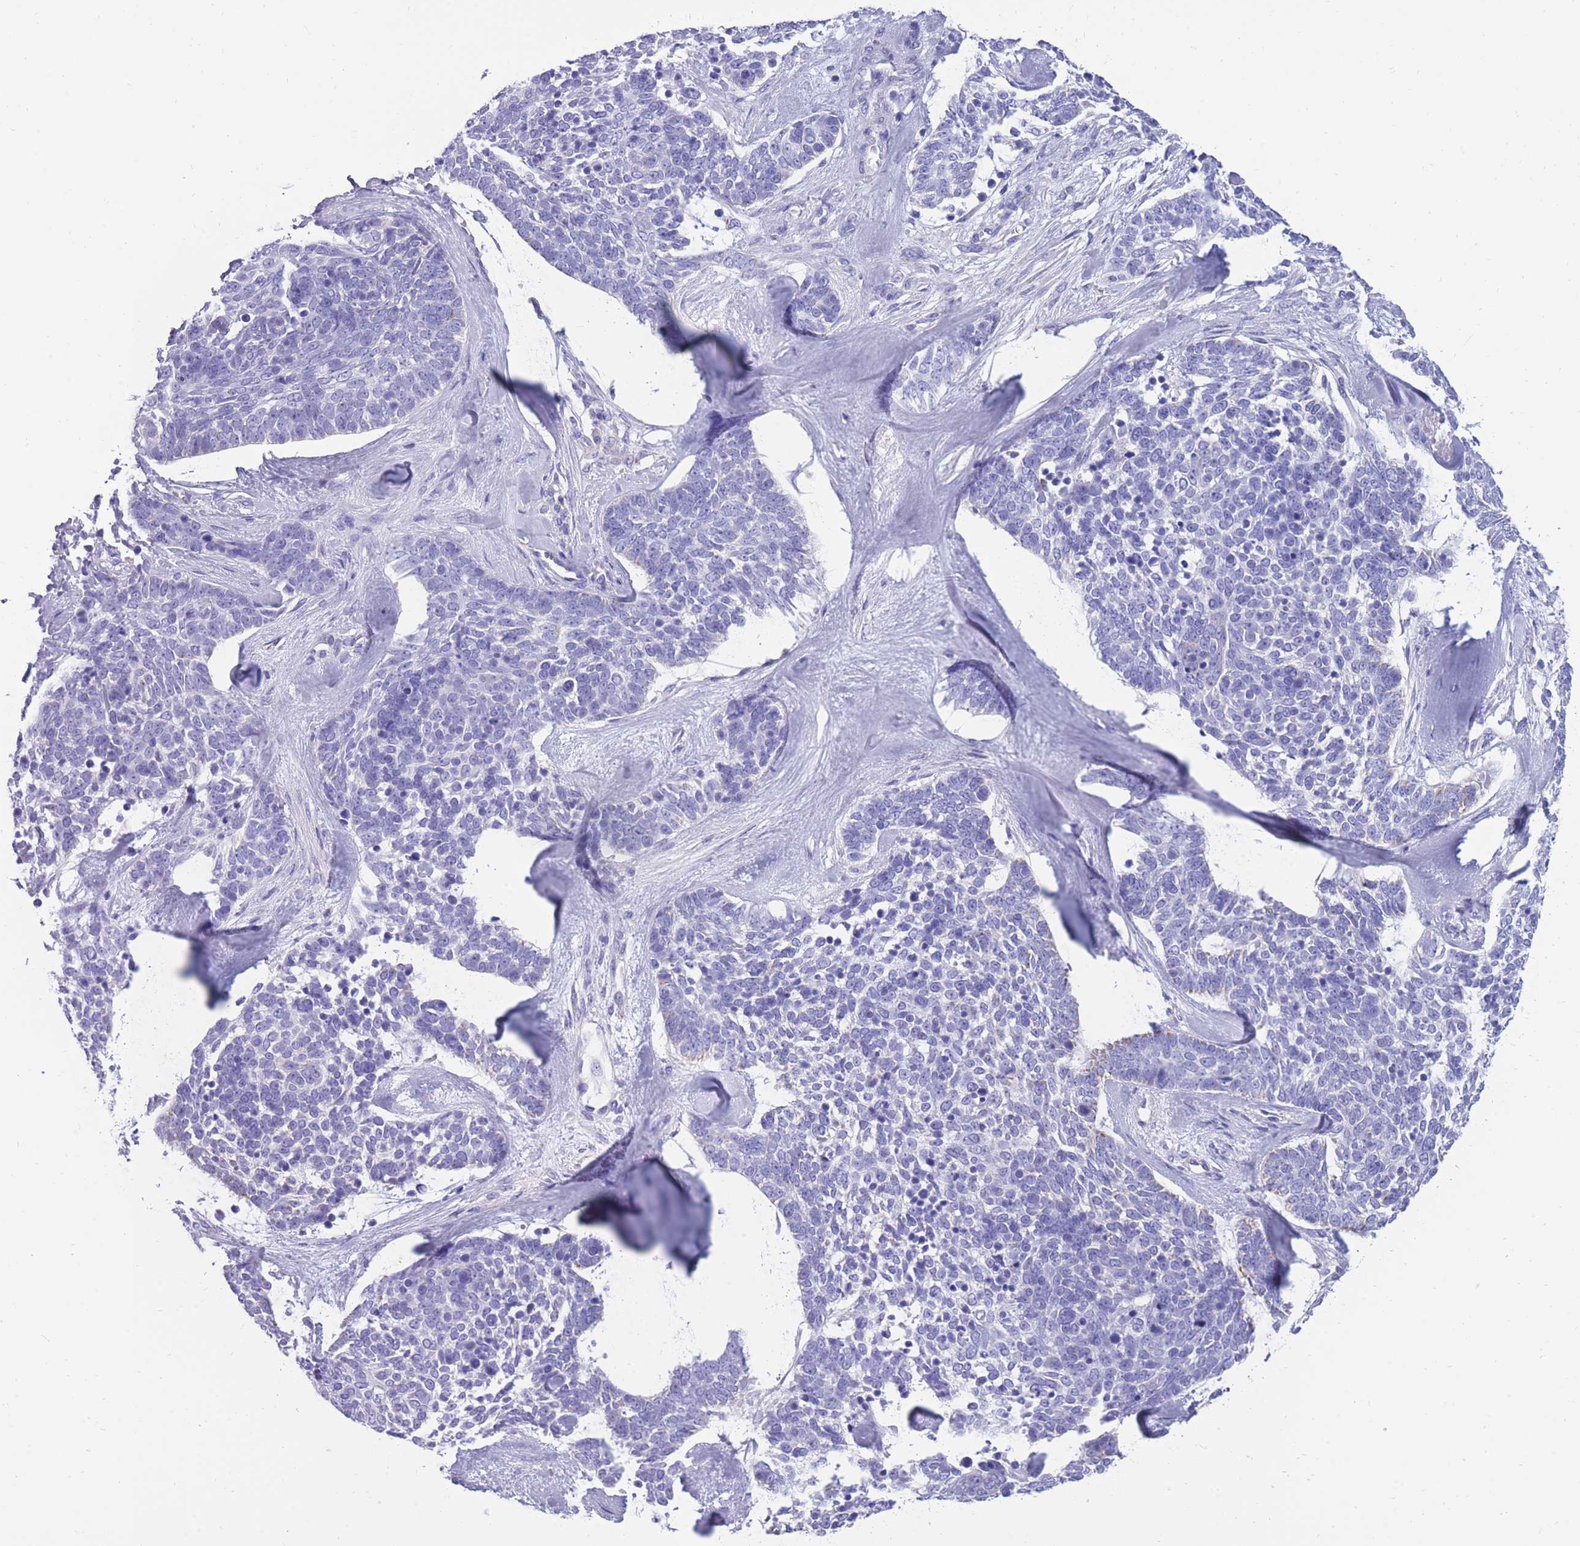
{"staining": {"intensity": "negative", "quantity": "none", "location": "none"}, "tissue": "skin cancer", "cell_type": "Tumor cells", "image_type": "cancer", "snomed": [{"axis": "morphology", "description": "Basal cell carcinoma"}, {"axis": "topography", "description": "Skin"}], "caption": "There is no significant staining in tumor cells of skin basal cell carcinoma.", "gene": "INTS2", "patient": {"sex": "female", "age": 81}}